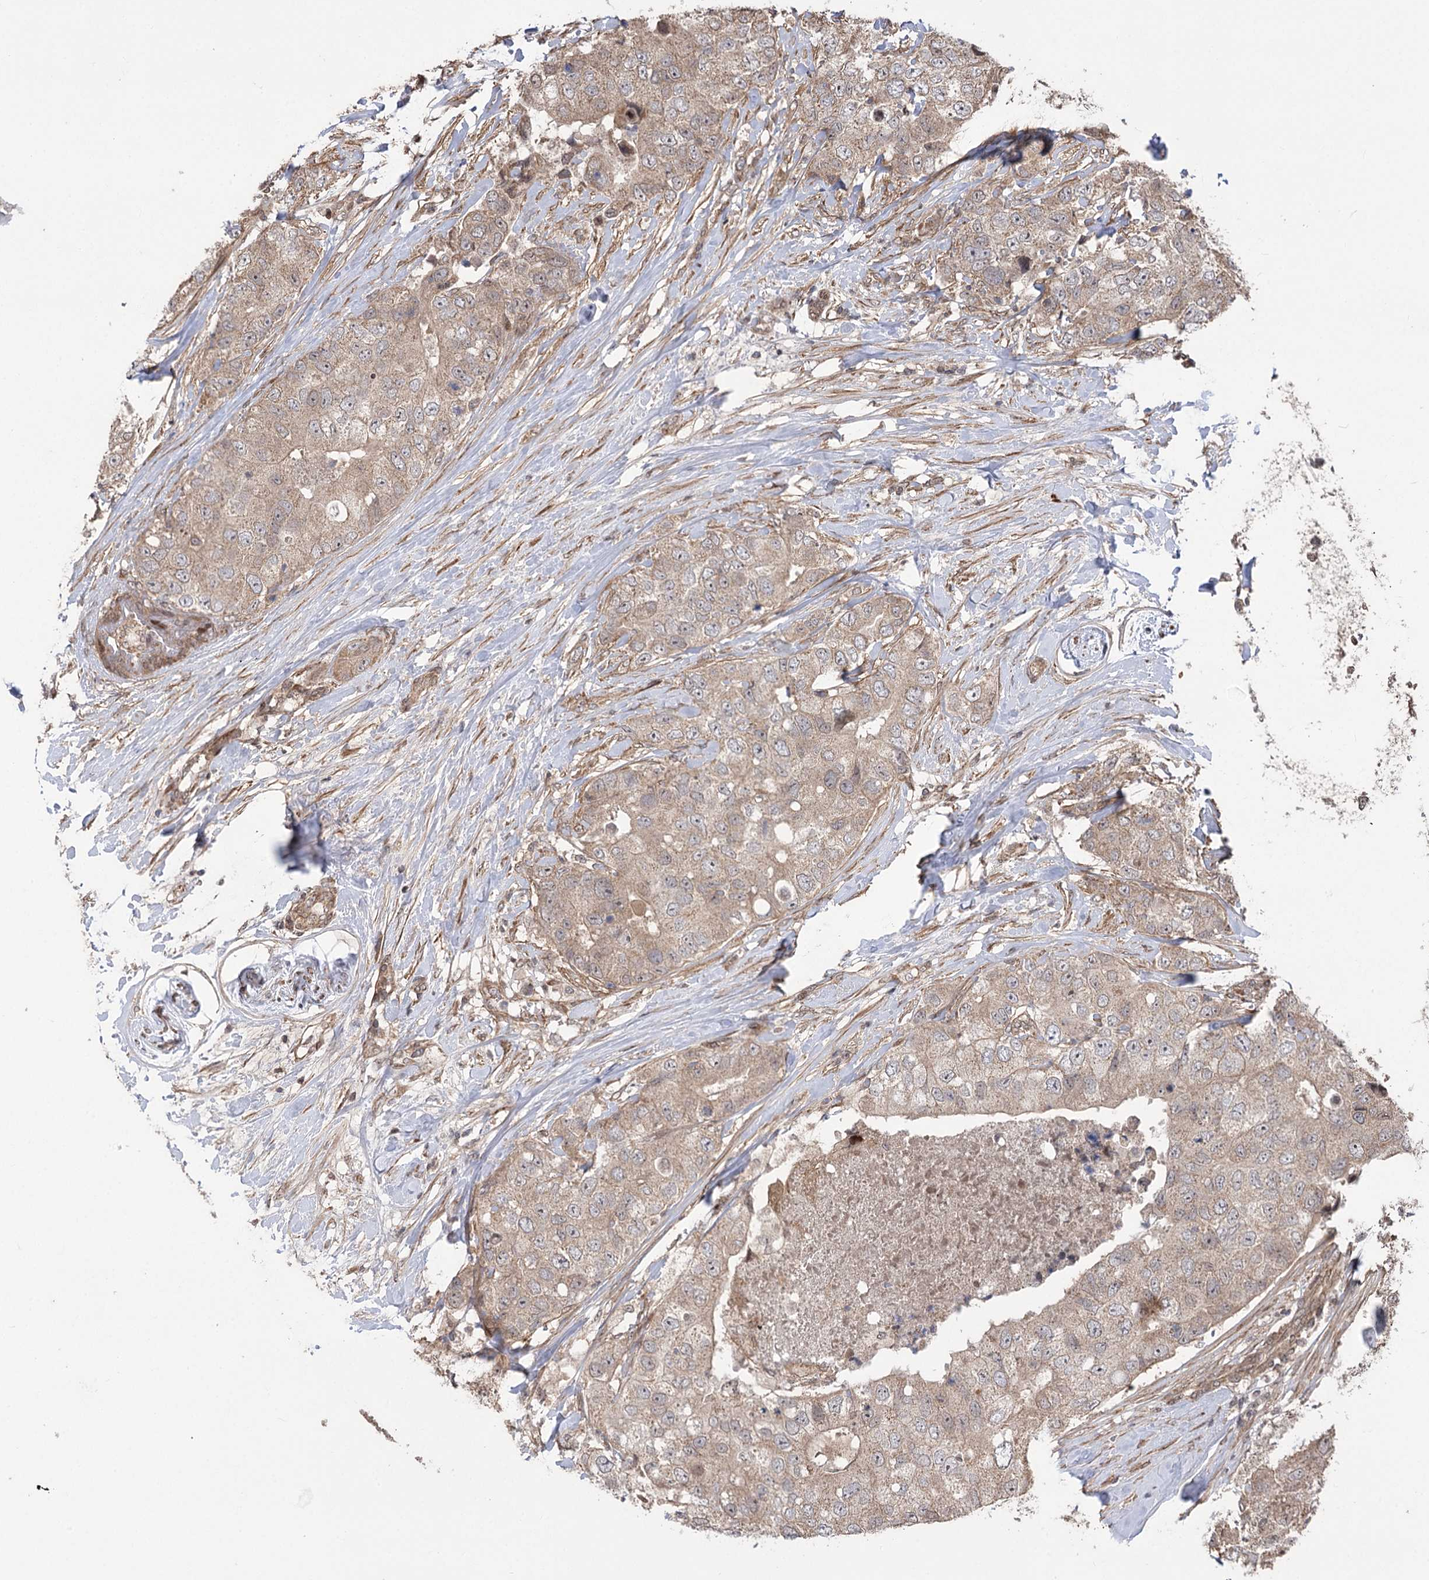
{"staining": {"intensity": "weak", "quantity": "25%-75%", "location": "cytoplasmic/membranous"}, "tissue": "breast cancer", "cell_type": "Tumor cells", "image_type": "cancer", "snomed": [{"axis": "morphology", "description": "Duct carcinoma"}, {"axis": "topography", "description": "Breast"}], "caption": "Brown immunohistochemical staining in human breast infiltrating ductal carcinoma shows weak cytoplasmic/membranous positivity in about 25%-75% of tumor cells.", "gene": "TENM2", "patient": {"sex": "female", "age": 62}}